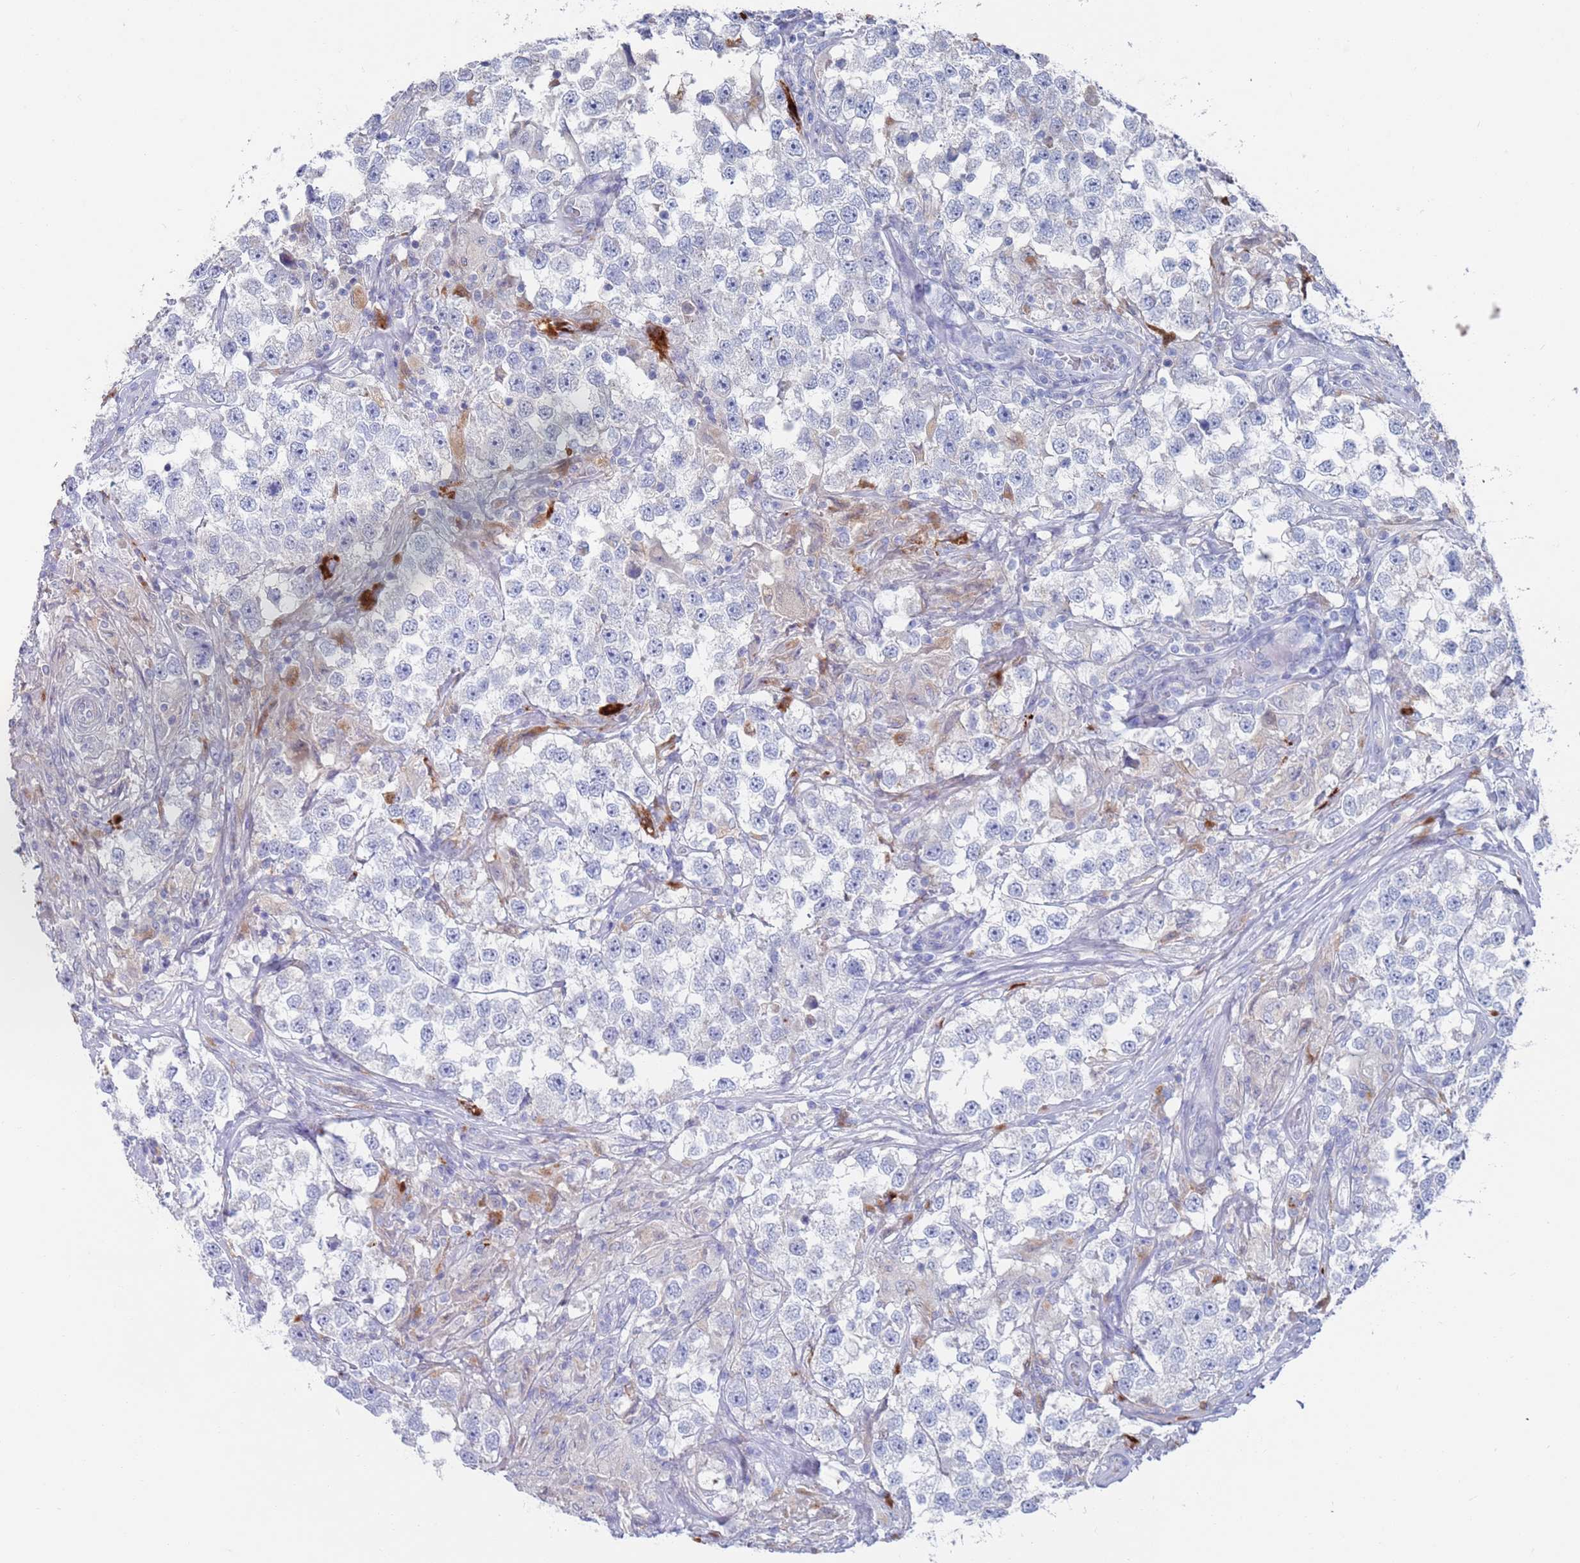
{"staining": {"intensity": "negative", "quantity": "none", "location": "none"}, "tissue": "testis cancer", "cell_type": "Tumor cells", "image_type": "cancer", "snomed": [{"axis": "morphology", "description": "Seminoma, NOS"}, {"axis": "topography", "description": "Testis"}], "caption": "Seminoma (testis) was stained to show a protein in brown. There is no significant expression in tumor cells.", "gene": "FUCA1", "patient": {"sex": "male", "age": 46}}